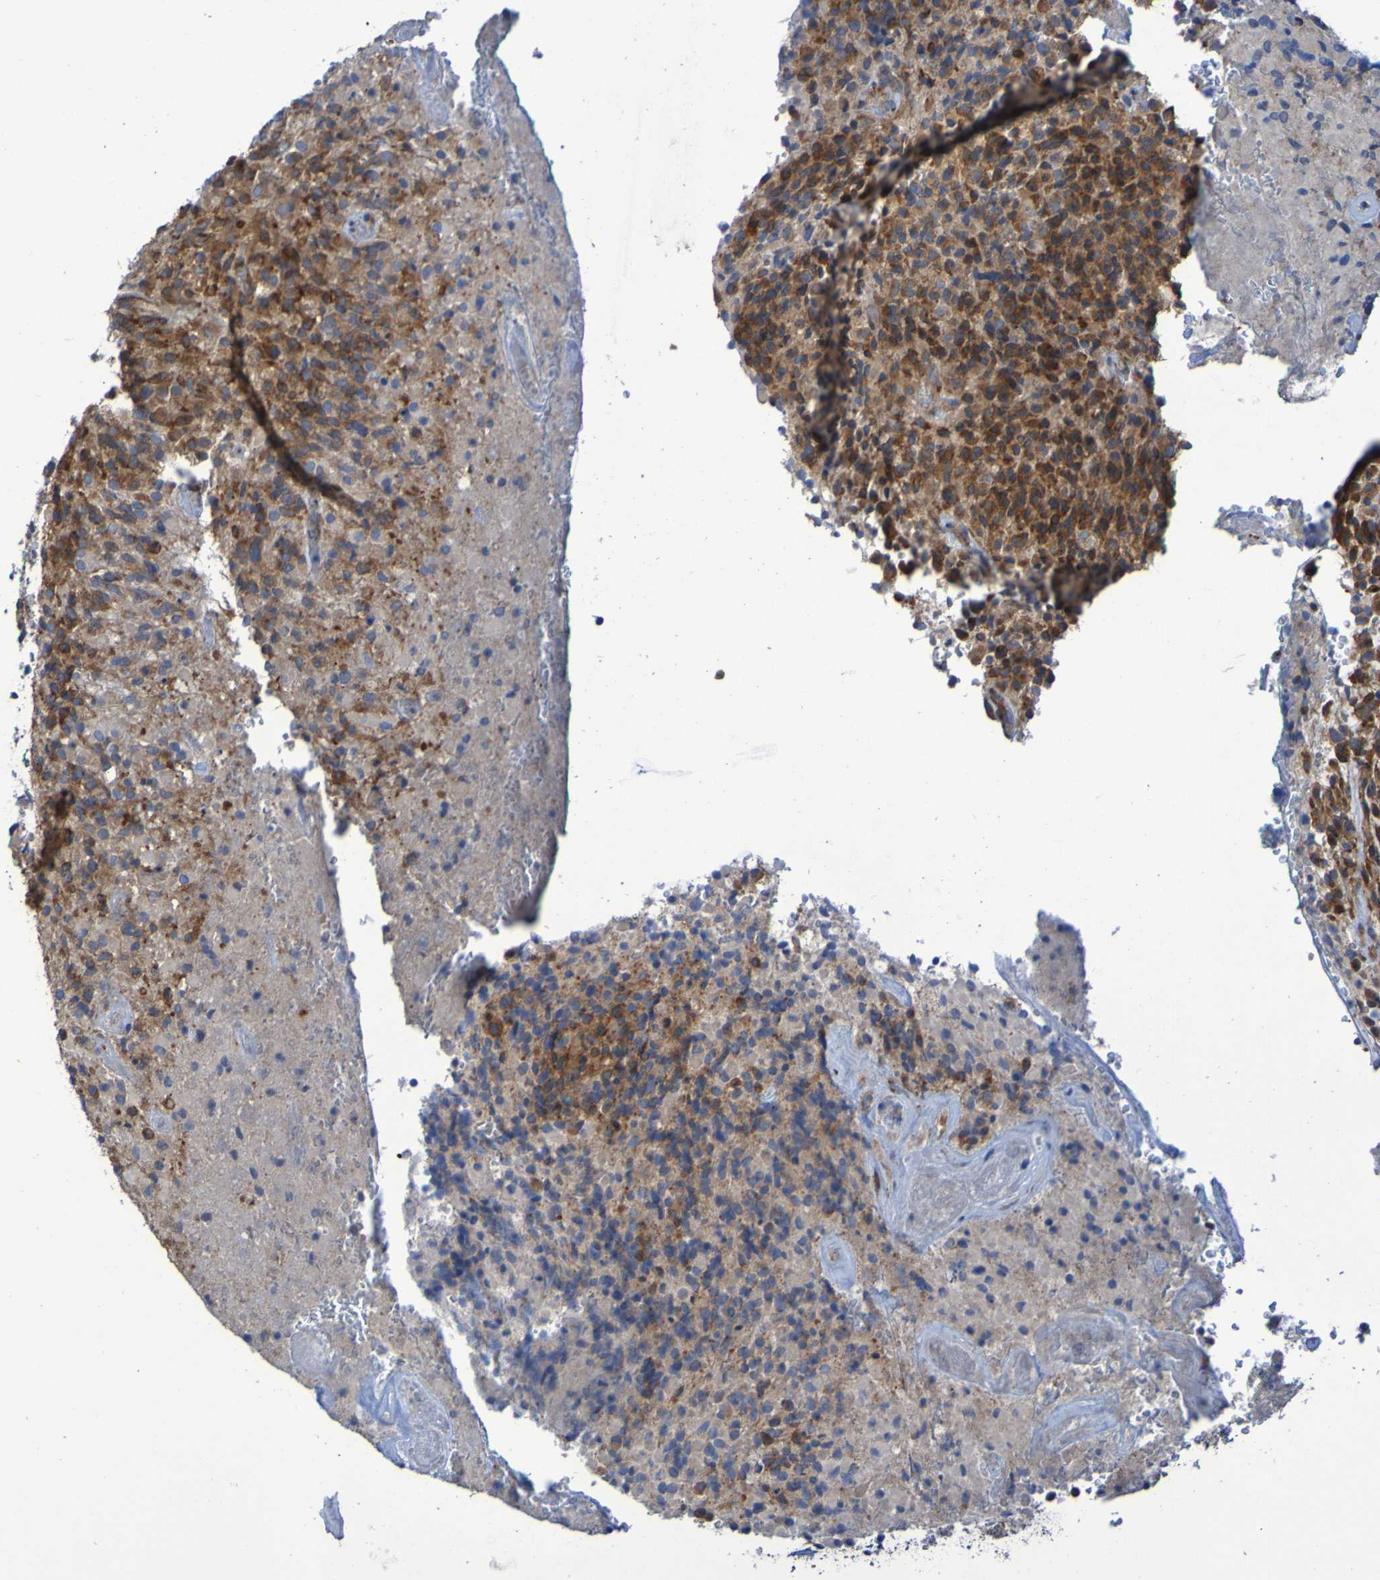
{"staining": {"intensity": "moderate", "quantity": ">75%", "location": "cytoplasmic/membranous"}, "tissue": "glioma", "cell_type": "Tumor cells", "image_type": "cancer", "snomed": [{"axis": "morphology", "description": "Glioma, malignant, High grade"}, {"axis": "topography", "description": "Brain"}], "caption": "Brown immunohistochemical staining in high-grade glioma (malignant) shows moderate cytoplasmic/membranous positivity in approximately >75% of tumor cells. The protein is stained brown, and the nuclei are stained in blue (DAB (3,3'-diaminobenzidine) IHC with brightfield microscopy, high magnification).", "gene": "FKBP3", "patient": {"sex": "male", "age": 71}}